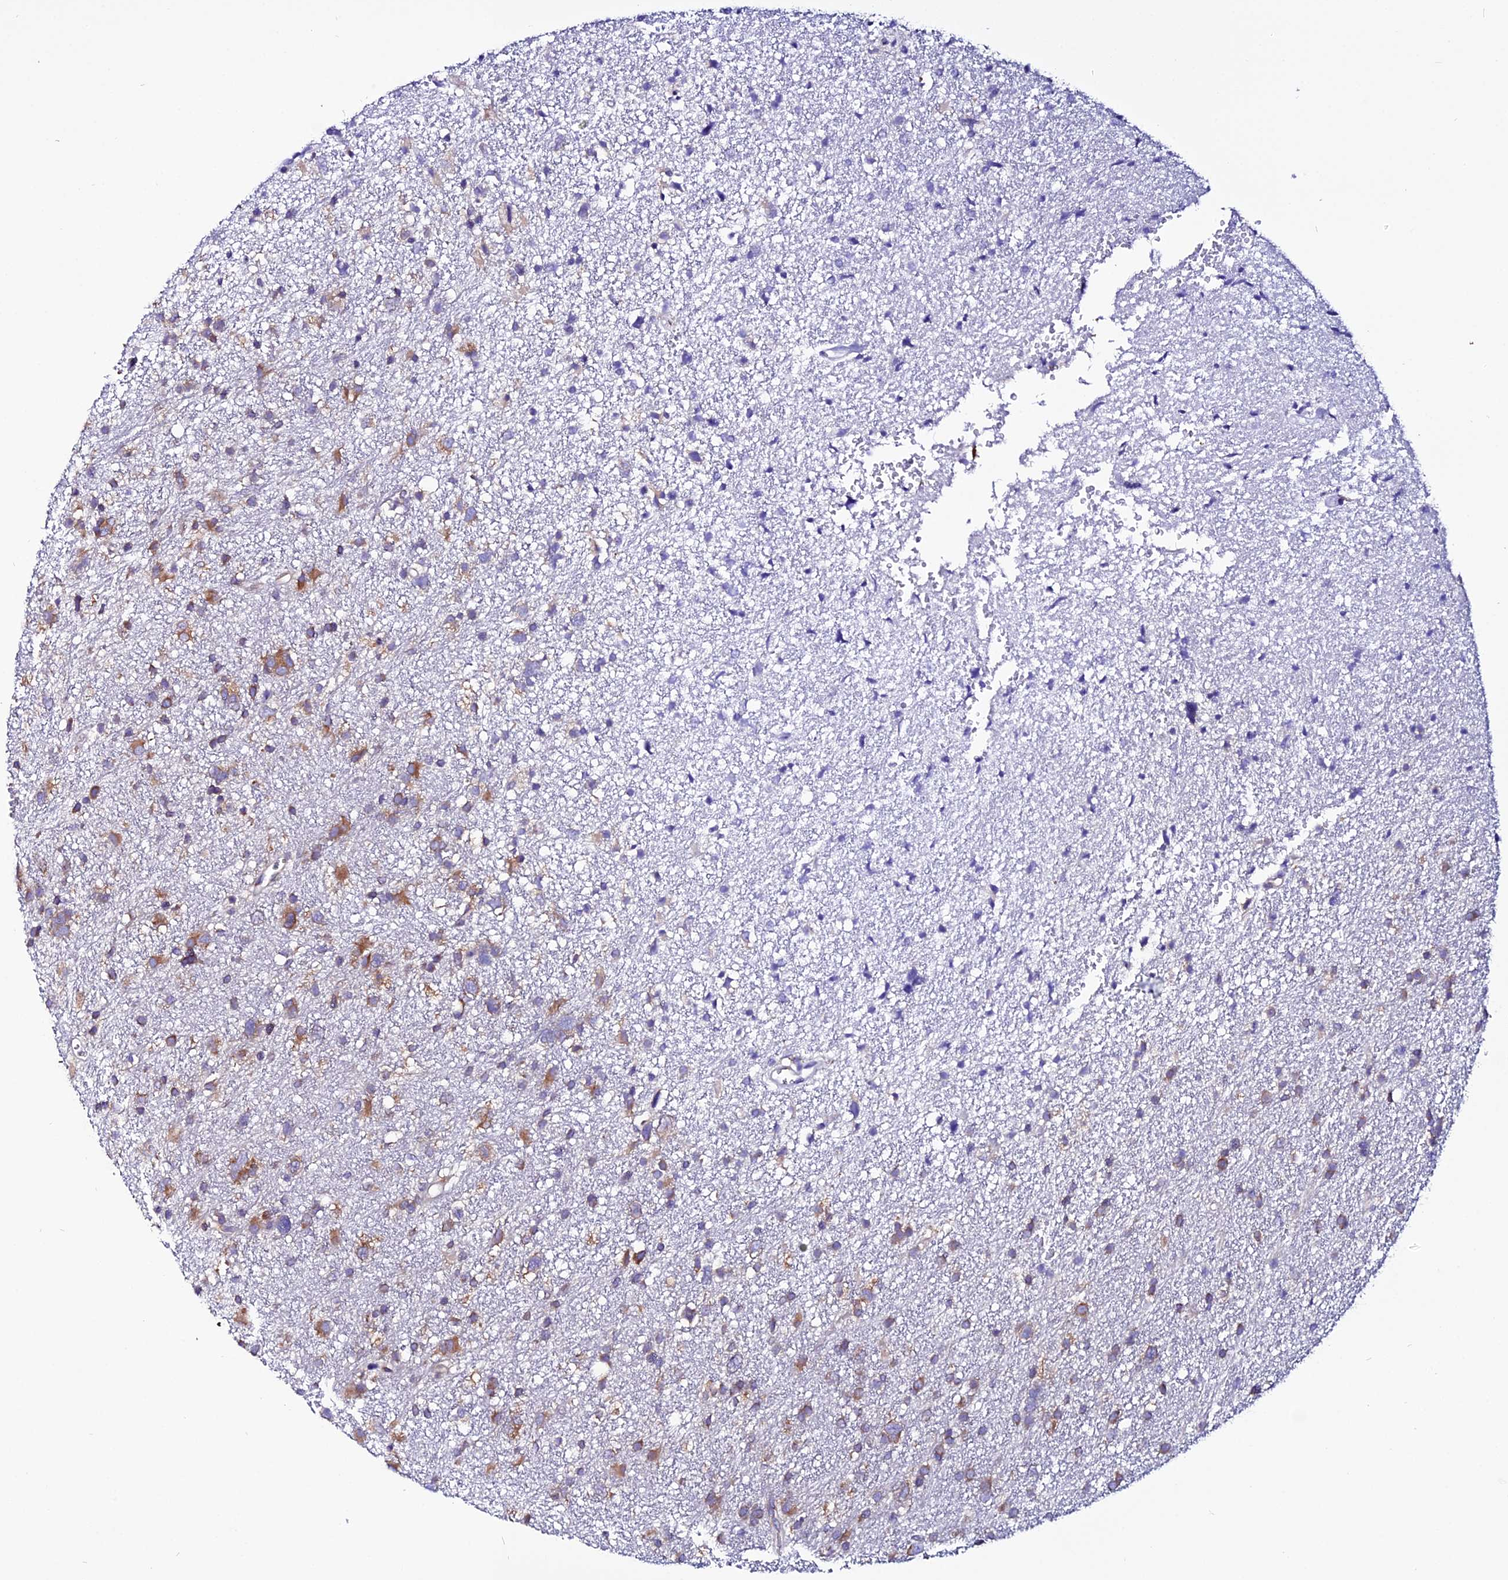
{"staining": {"intensity": "moderate", "quantity": "25%-75%", "location": "cytoplasmic/membranous"}, "tissue": "glioma", "cell_type": "Tumor cells", "image_type": "cancer", "snomed": [{"axis": "morphology", "description": "Glioma, malignant, High grade"}, {"axis": "topography", "description": "Brain"}], "caption": "Tumor cells display medium levels of moderate cytoplasmic/membranous positivity in approximately 25%-75% of cells in human high-grade glioma (malignant). (Brightfield microscopy of DAB IHC at high magnification).", "gene": "EEF1G", "patient": {"sex": "male", "age": 61}}